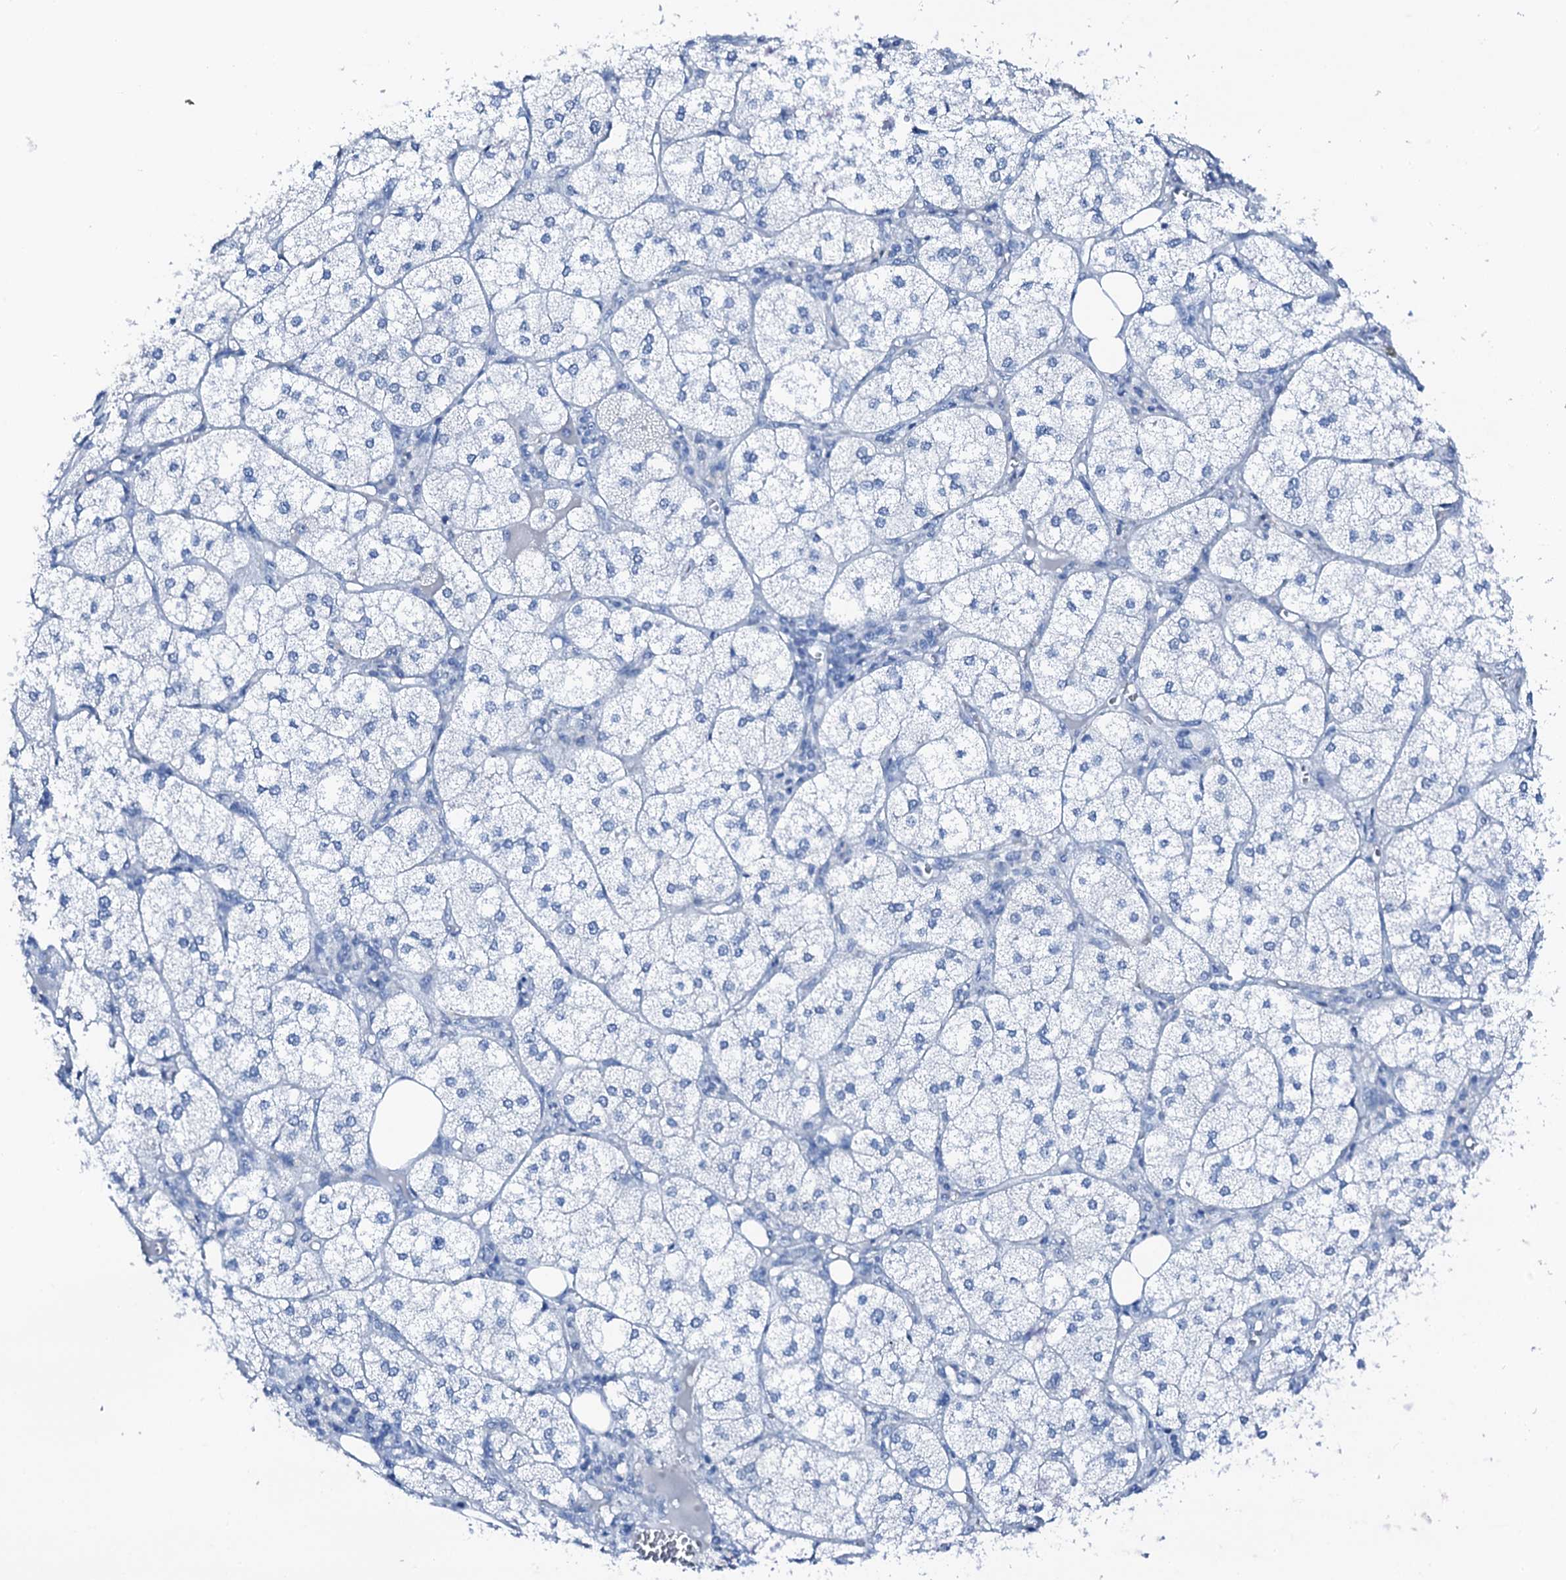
{"staining": {"intensity": "negative", "quantity": "none", "location": "none"}, "tissue": "adrenal gland", "cell_type": "Glandular cells", "image_type": "normal", "snomed": [{"axis": "morphology", "description": "Normal tissue, NOS"}, {"axis": "topography", "description": "Adrenal gland"}], "caption": "An IHC micrograph of normal adrenal gland is shown. There is no staining in glandular cells of adrenal gland.", "gene": "PTH", "patient": {"sex": "female", "age": 61}}